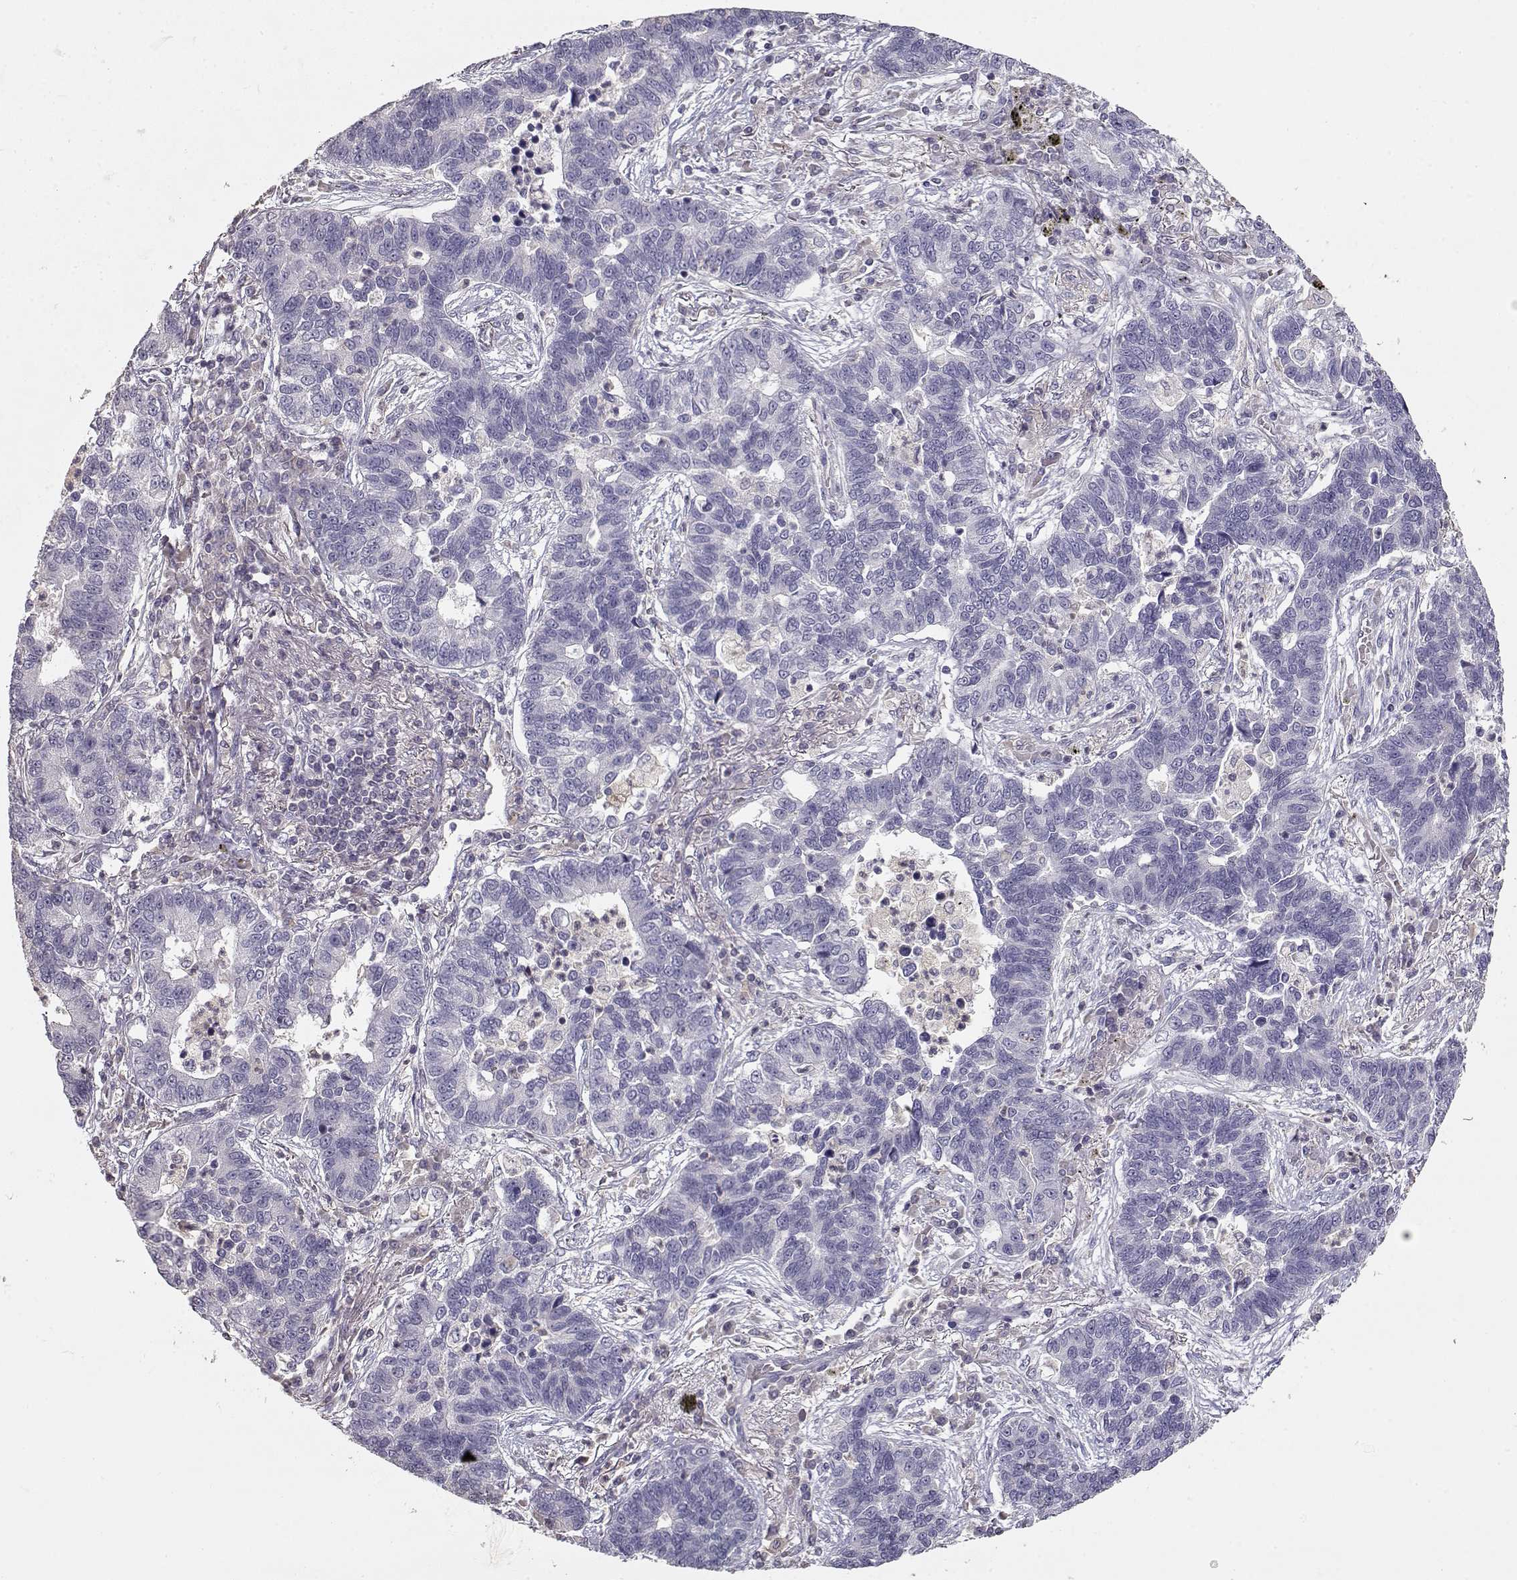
{"staining": {"intensity": "negative", "quantity": "none", "location": "none"}, "tissue": "lung cancer", "cell_type": "Tumor cells", "image_type": "cancer", "snomed": [{"axis": "morphology", "description": "Adenocarcinoma, NOS"}, {"axis": "topography", "description": "Lung"}], "caption": "High magnification brightfield microscopy of lung cancer (adenocarcinoma) stained with DAB (3,3'-diaminobenzidine) (brown) and counterstained with hematoxylin (blue): tumor cells show no significant positivity.", "gene": "VAV1", "patient": {"sex": "female", "age": 57}}